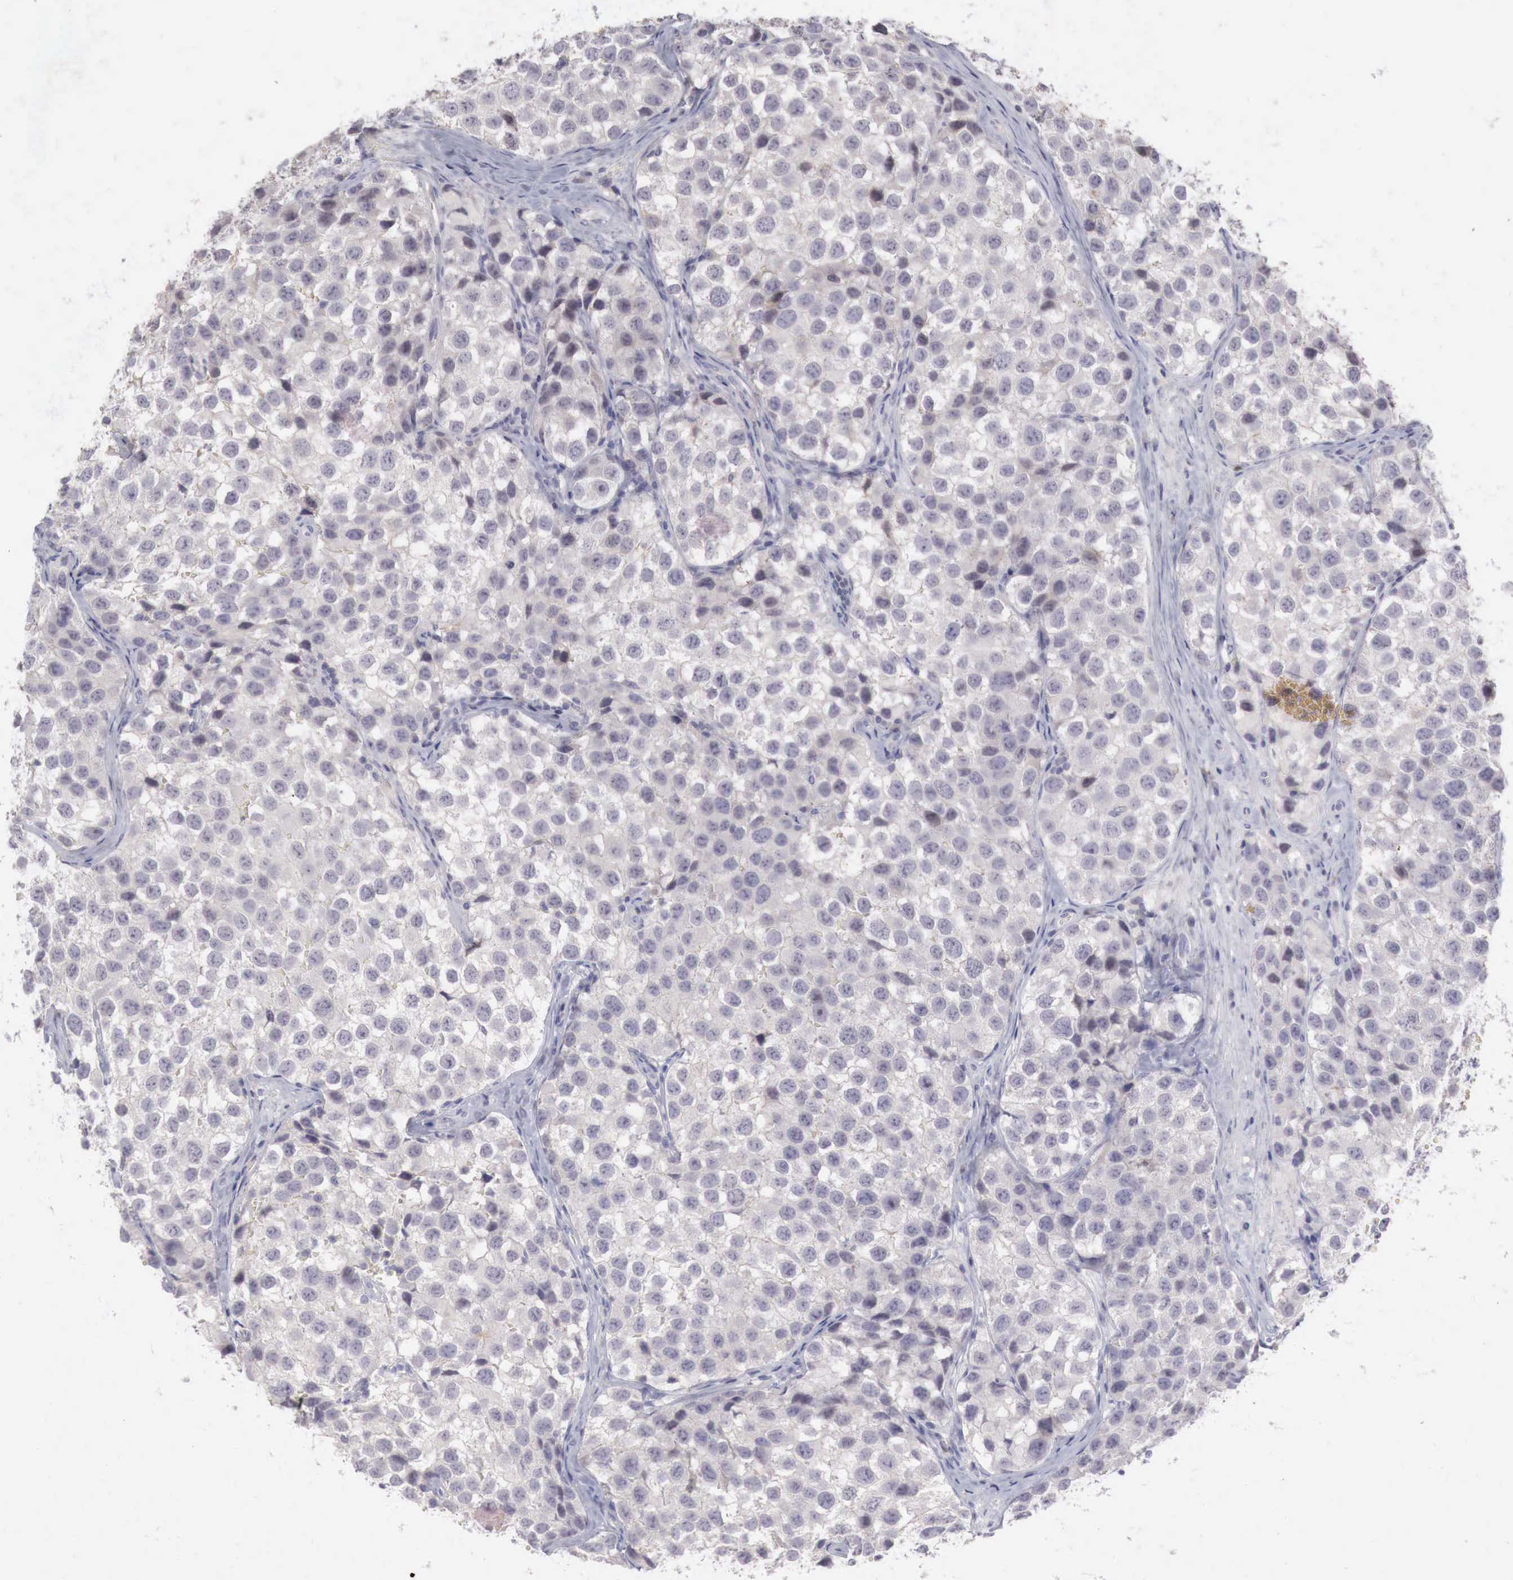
{"staining": {"intensity": "negative", "quantity": "none", "location": "none"}, "tissue": "testis cancer", "cell_type": "Tumor cells", "image_type": "cancer", "snomed": [{"axis": "morphology", "description": "Seminoma, NOS"}, {"axis": "topography", "description": "Testis"}], "caption": "An IHC micrograph of testis cancer is shown. There is no staining in tumor cells of testis cancer. (Brightfield microscopy of DAB (3,3'-diaminobenzidine) immunohistochemistry (IHC) at high magnification).", "gene": "GATA1", "patient": {"sex": "male", "age": 39}}